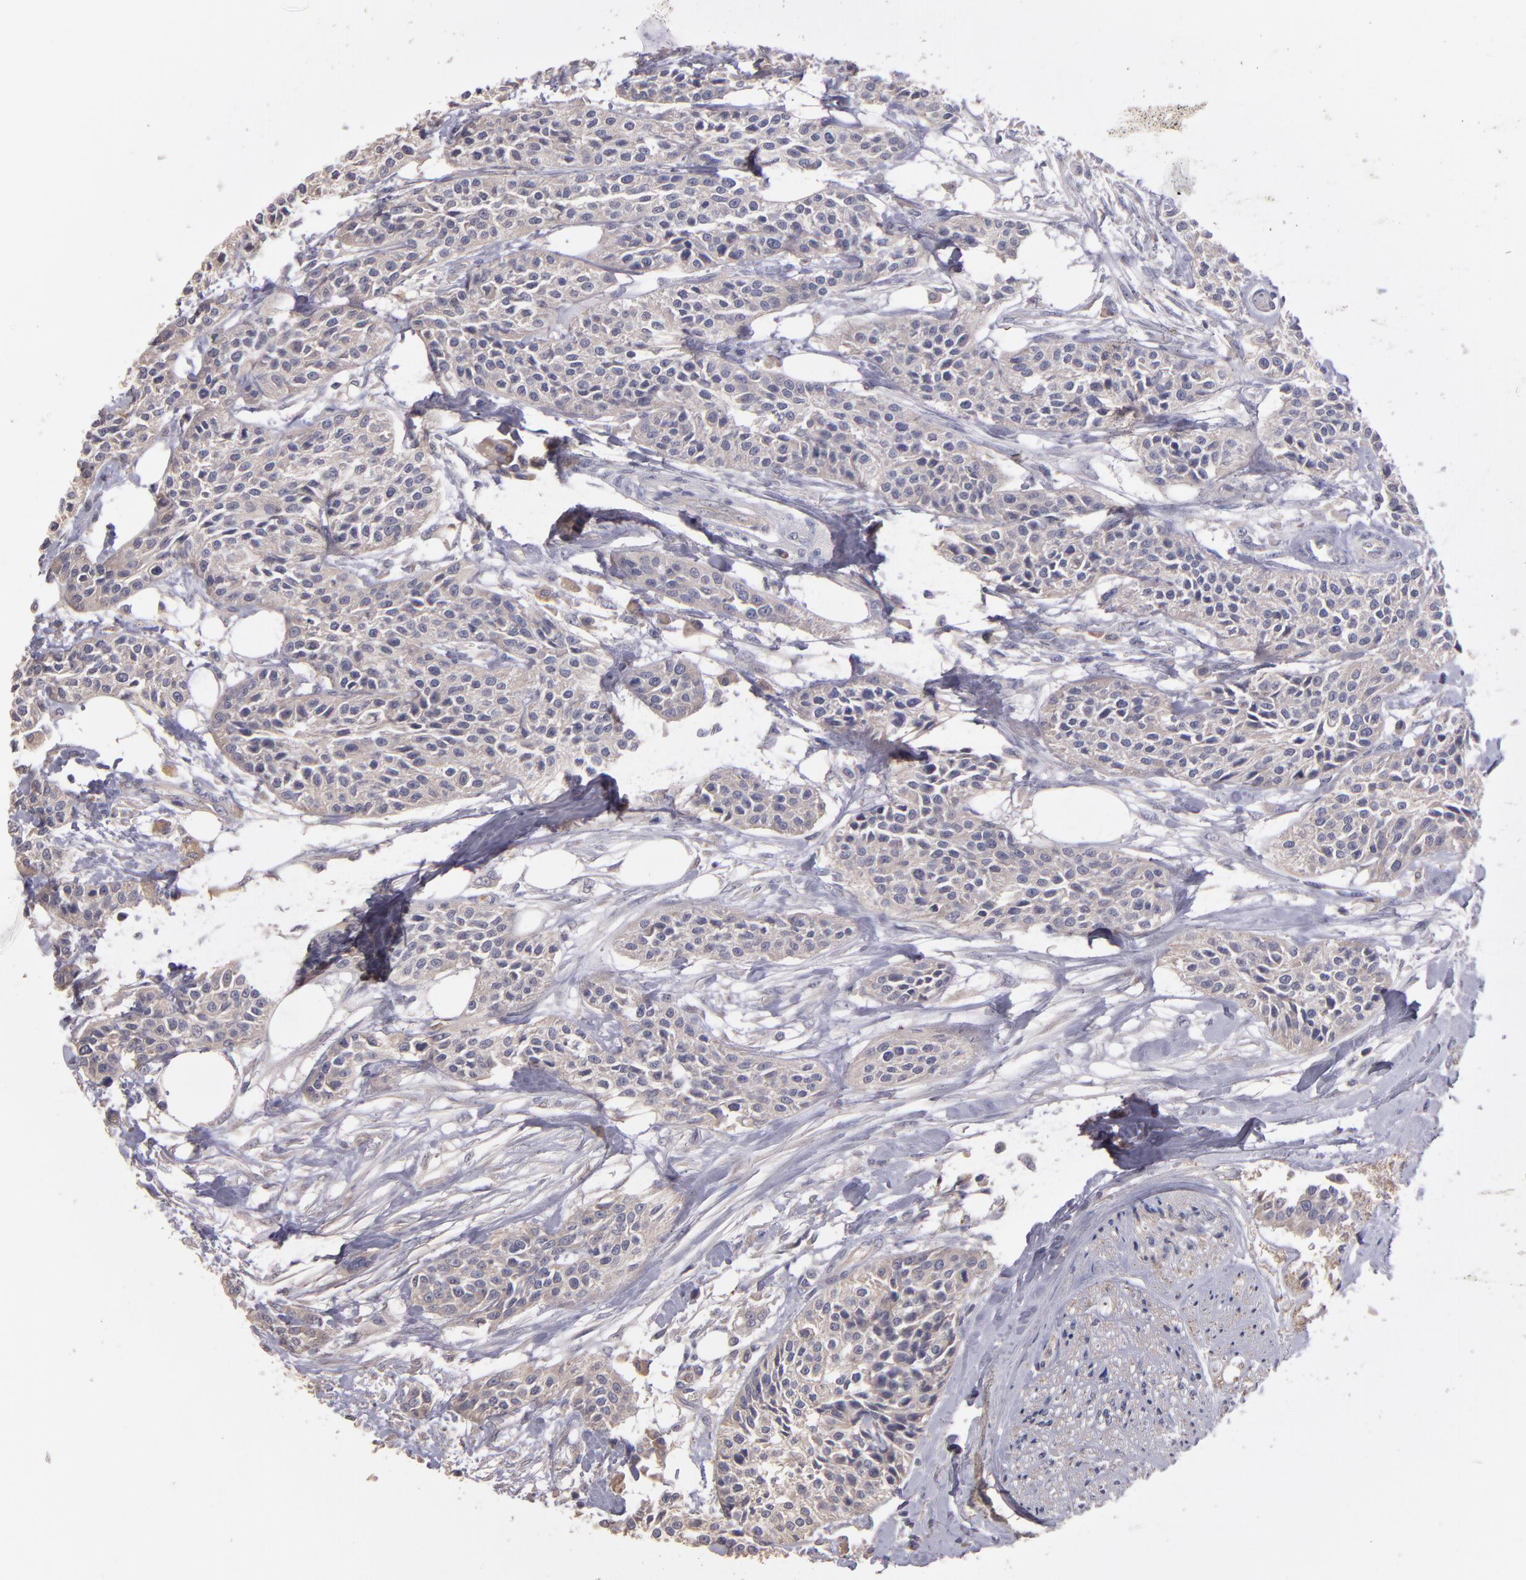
{"staining": {"intensity": "negative", "quantity": "none", "location": "none"}, "tissue": "urothelial cancer", "cell_type": "Tumor cells", "image_type": "cancer", "snomed": [{"axis": "morphology", "description": "Urothelial carcinoma, High grade"}, {"axis": "topography", "description": "Urinary bladder"}], "caption": "IHC of urothelial carcinoma (high-grade) shows no expression in tumor cells.", "gene": "GNAZ", "patient": {"sex": "male", "age": 56}}